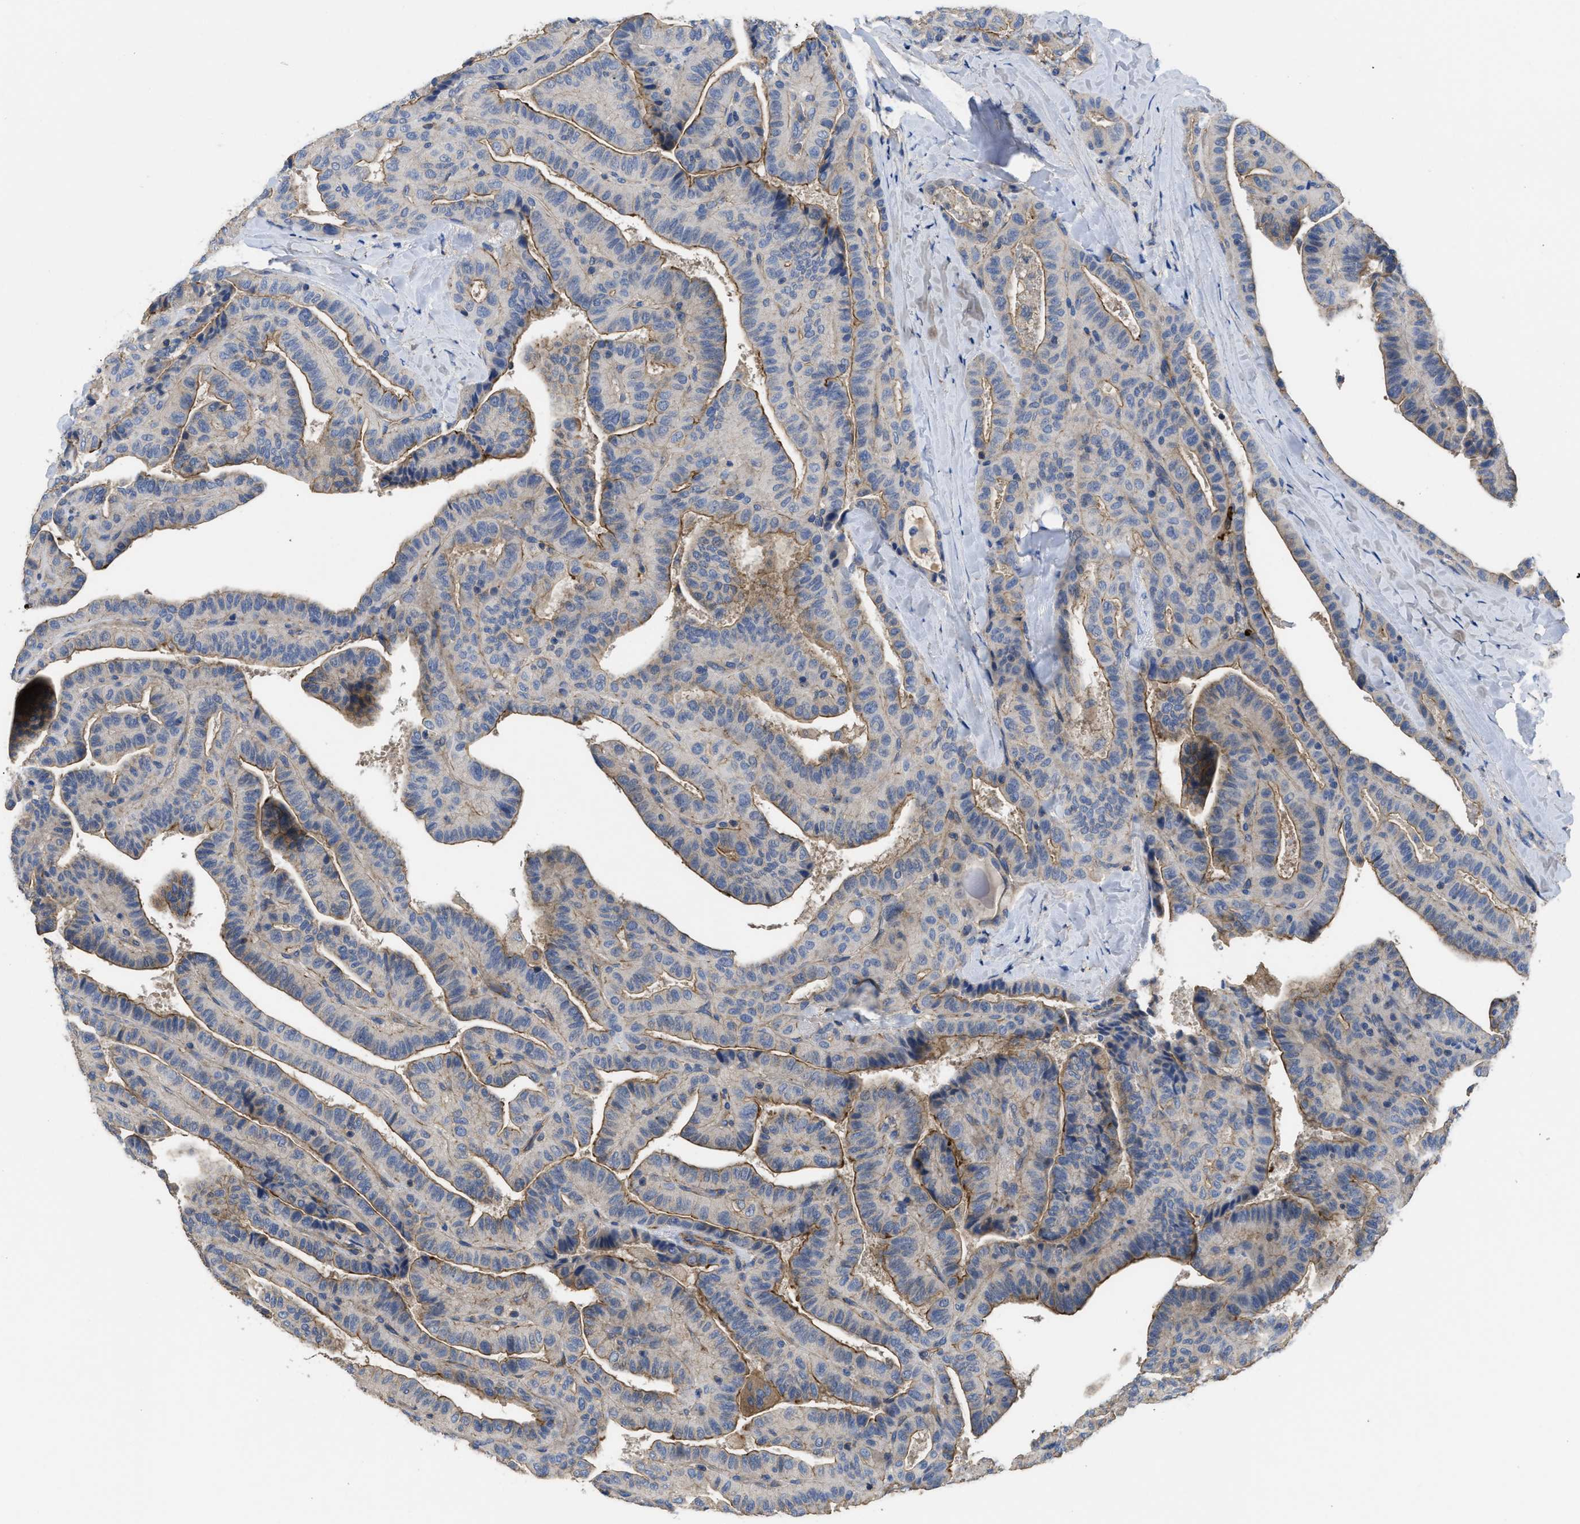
{"staining": {"intensity": "weak", "quantity": ">75%", "location": "cytoplasmic/membranous"}, "tissue": "thyroid cancer", "cell_type": "Tumor cells", "image_type": "cancer", "snomed": [{"axis": "morphology", "description": "Papillary adenocarcinoma, NOS"}, {"axis": "topography", "description": "Thyroid gland"}], "caption": "Thyroid cancer stained with a brown dye exhibits weak cytoplasmic/membranous positive staining in approximately >75% of tumor cells.", "gene": "USP4", "patient": {"sex": "male", "age": 77}}